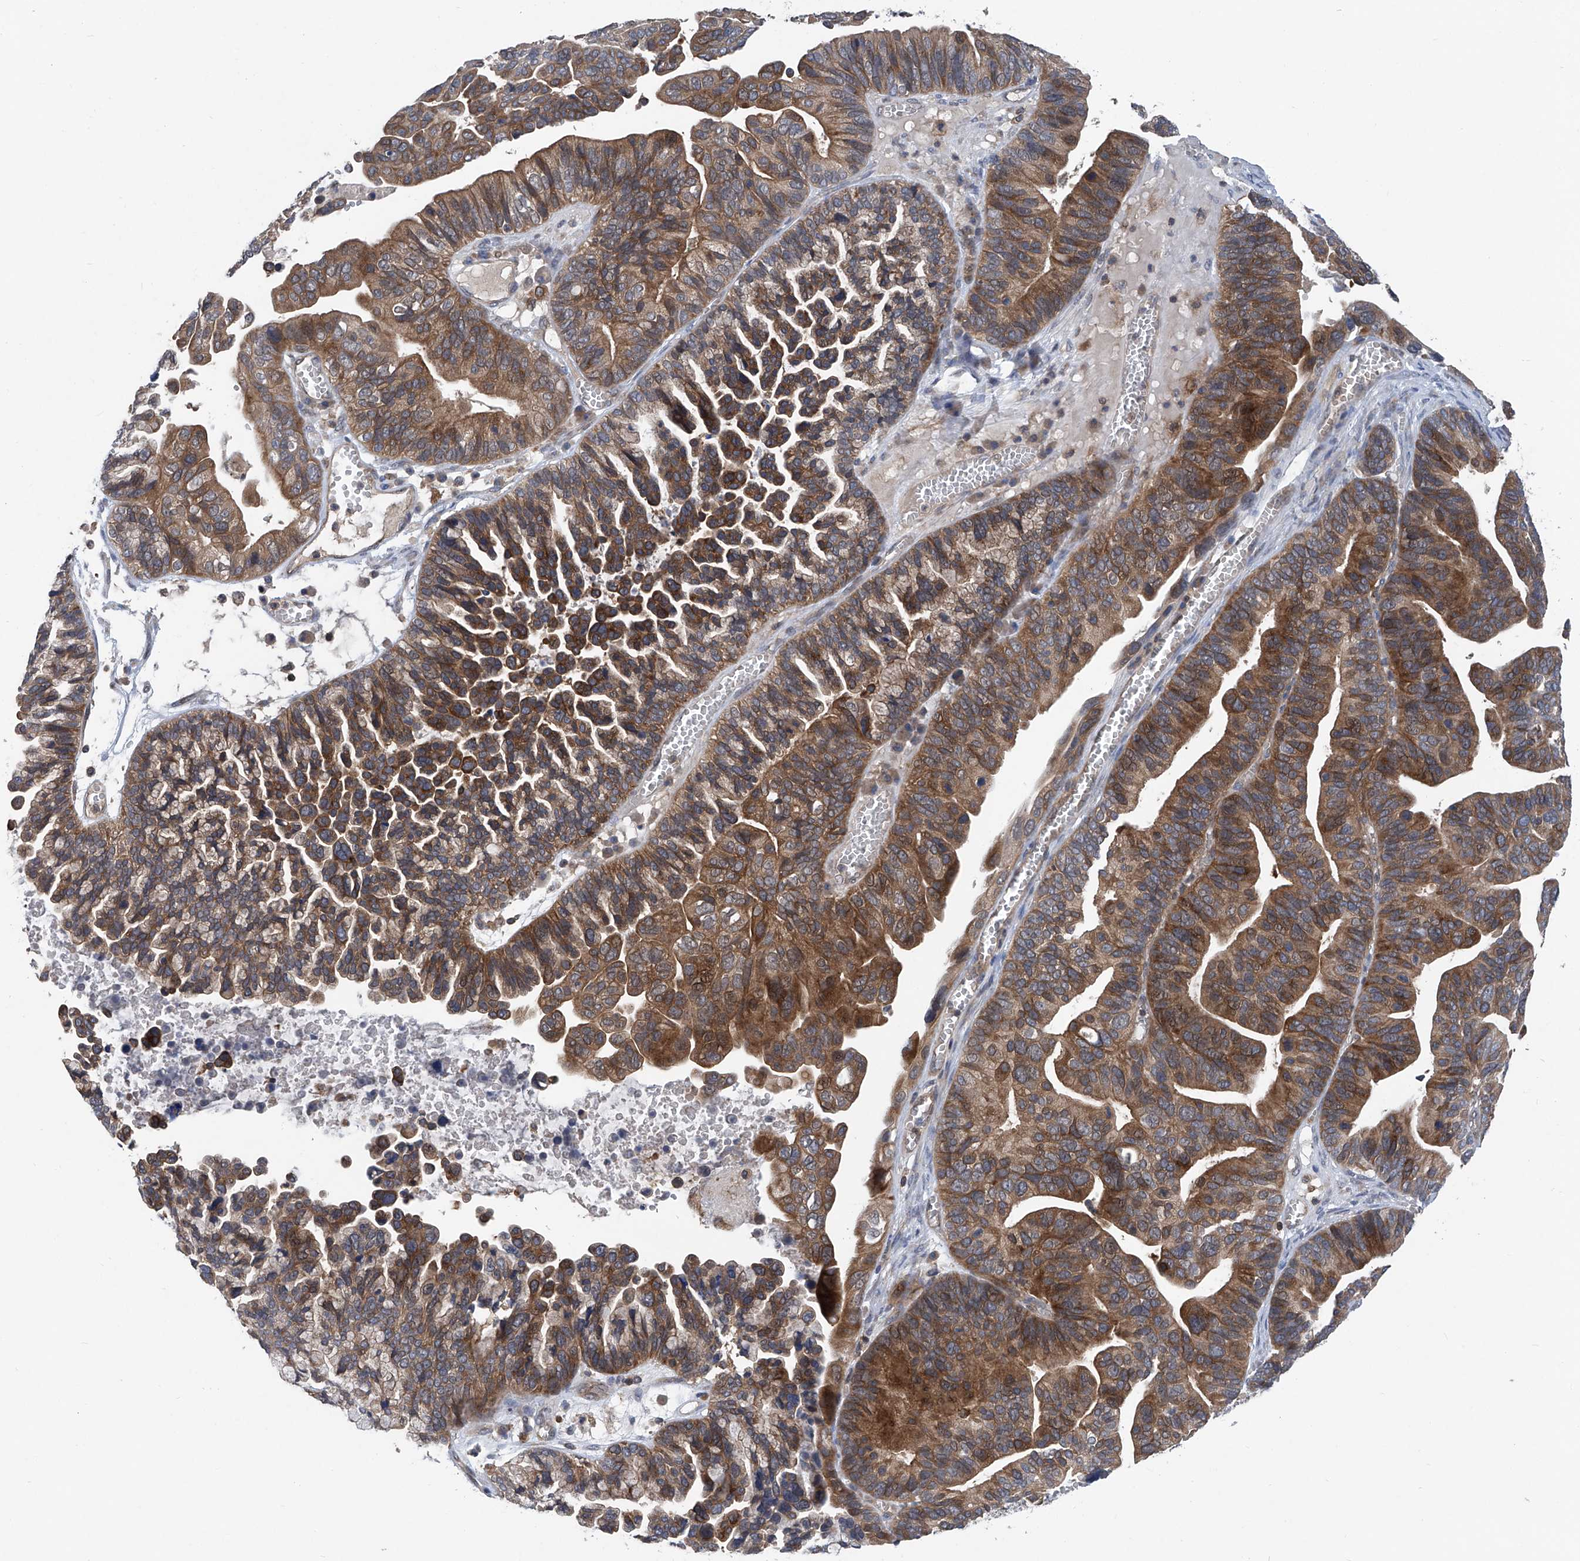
{"staining": {"intensity": "strong", "quantity": ">75%", "location": "cytoplasmic/membranous"}, "tissue": "ovarian cancer", "cell_type": "Tumor cells", "image_type": "cancer", "snomed": [{"axis": "morphology", "description": "Cystadenocarcinoma, serous, NOS"}, {"axis": "topography", "description": "Ovary"}], "caption": "Protein analysis of ovarian cancer (serous cystadenocarcinoma) tissue exhibits strong cytoplasmic/membranous positivity in about >75% of tumor cells.", "gene": "TRIM38", "patient": {"sex": "female", "age": 56}}